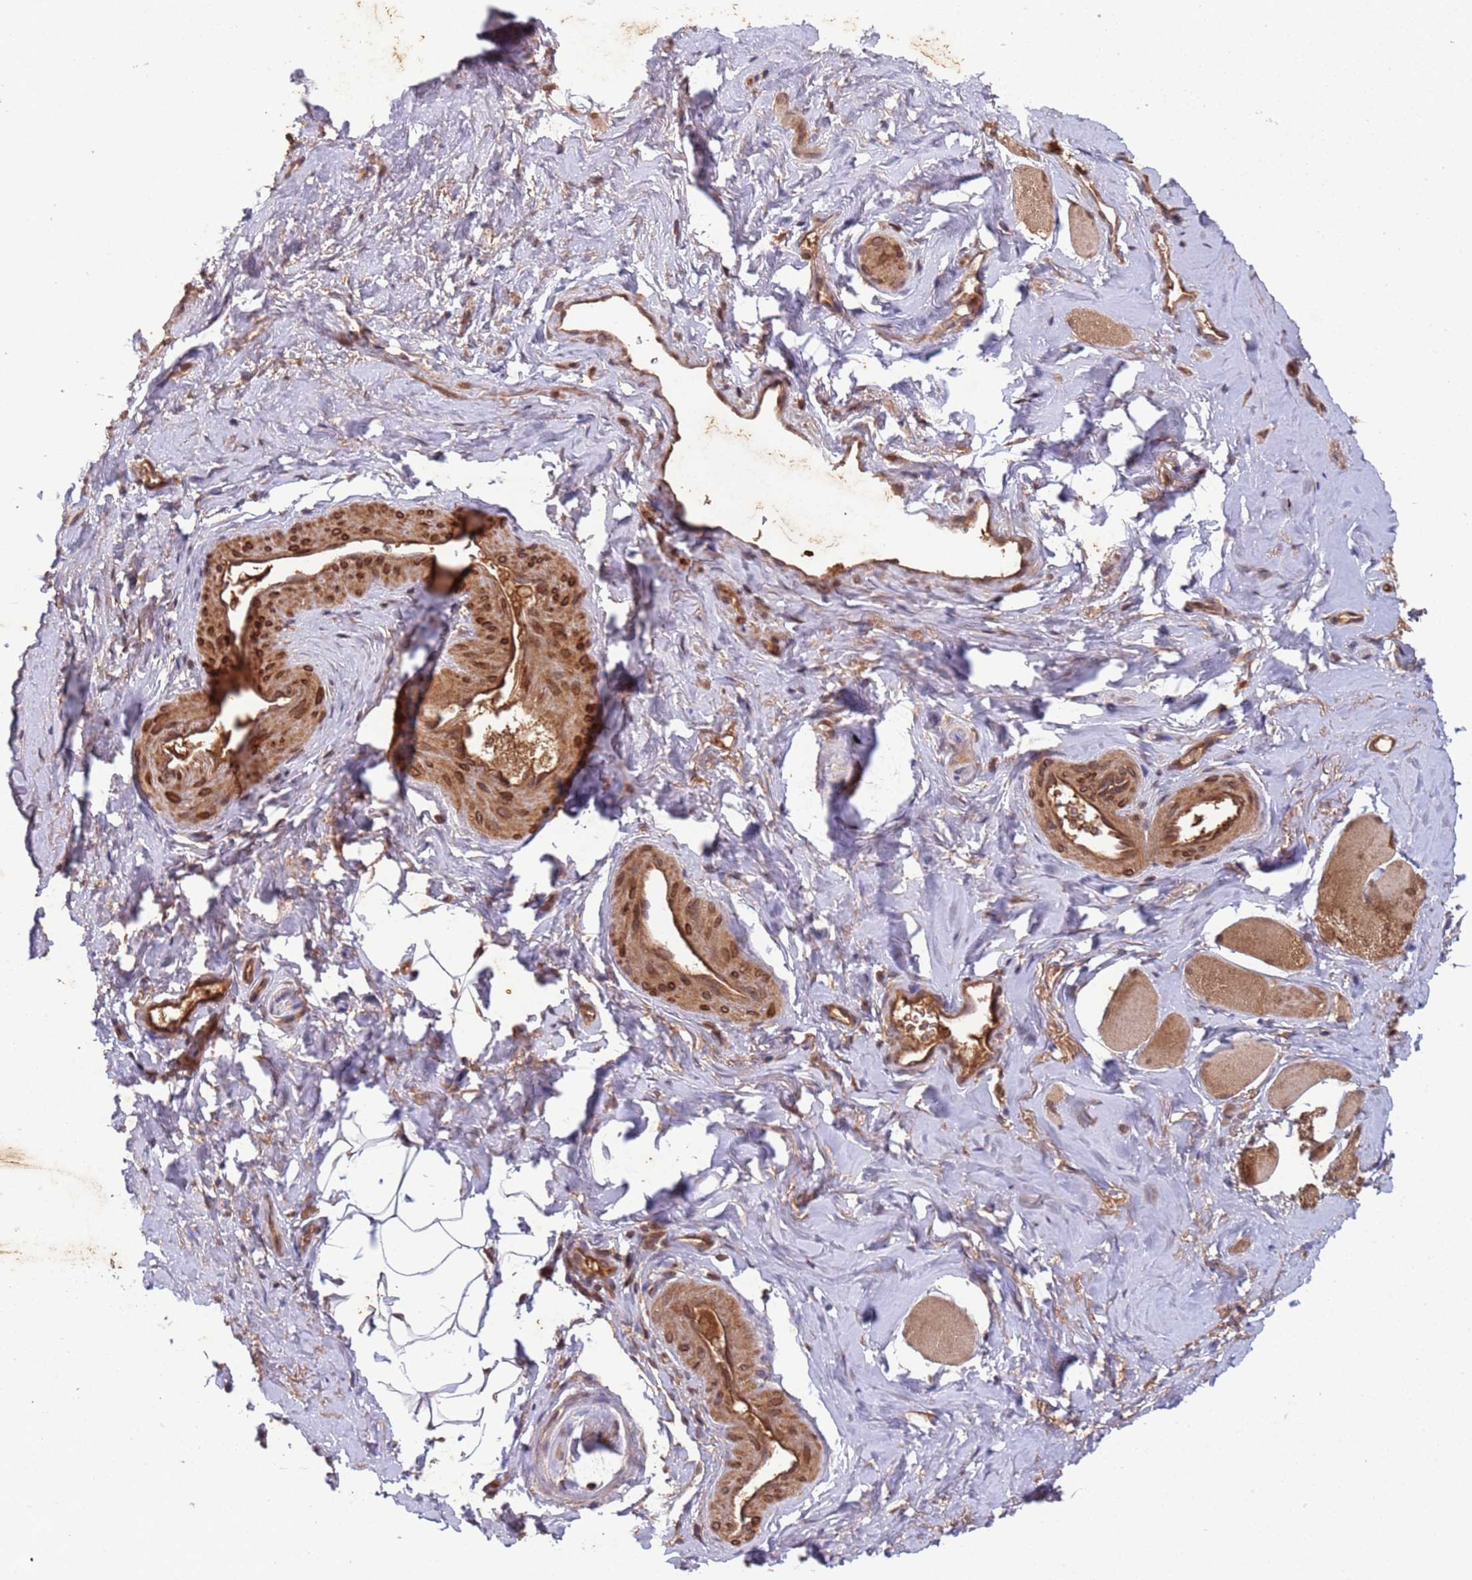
{"staining": {"intensity": "moderate", "quantity": ">75%", "location": "cytoplasmic/membranous,nuclear"}, "tissue": "smooth muscle", "cell_type": "Smooth muscle cells", "image_type": "normal", "snomed": [{"axis": "morphology", "description": "Normal tissue, NOS"}, {"axis": "topography", "description": "Smooth muscle"}, {"axis": "topography", "description": "Peripheral nerve tissue"}], "caption": "A brown stain shows moderate cytoplasmic/membranous,nuclear staining of a protein in smooth muscle cells of benign human smooth muscle.", "gene": "ERI1", "patient": {"sex": "male", "age": 69}}